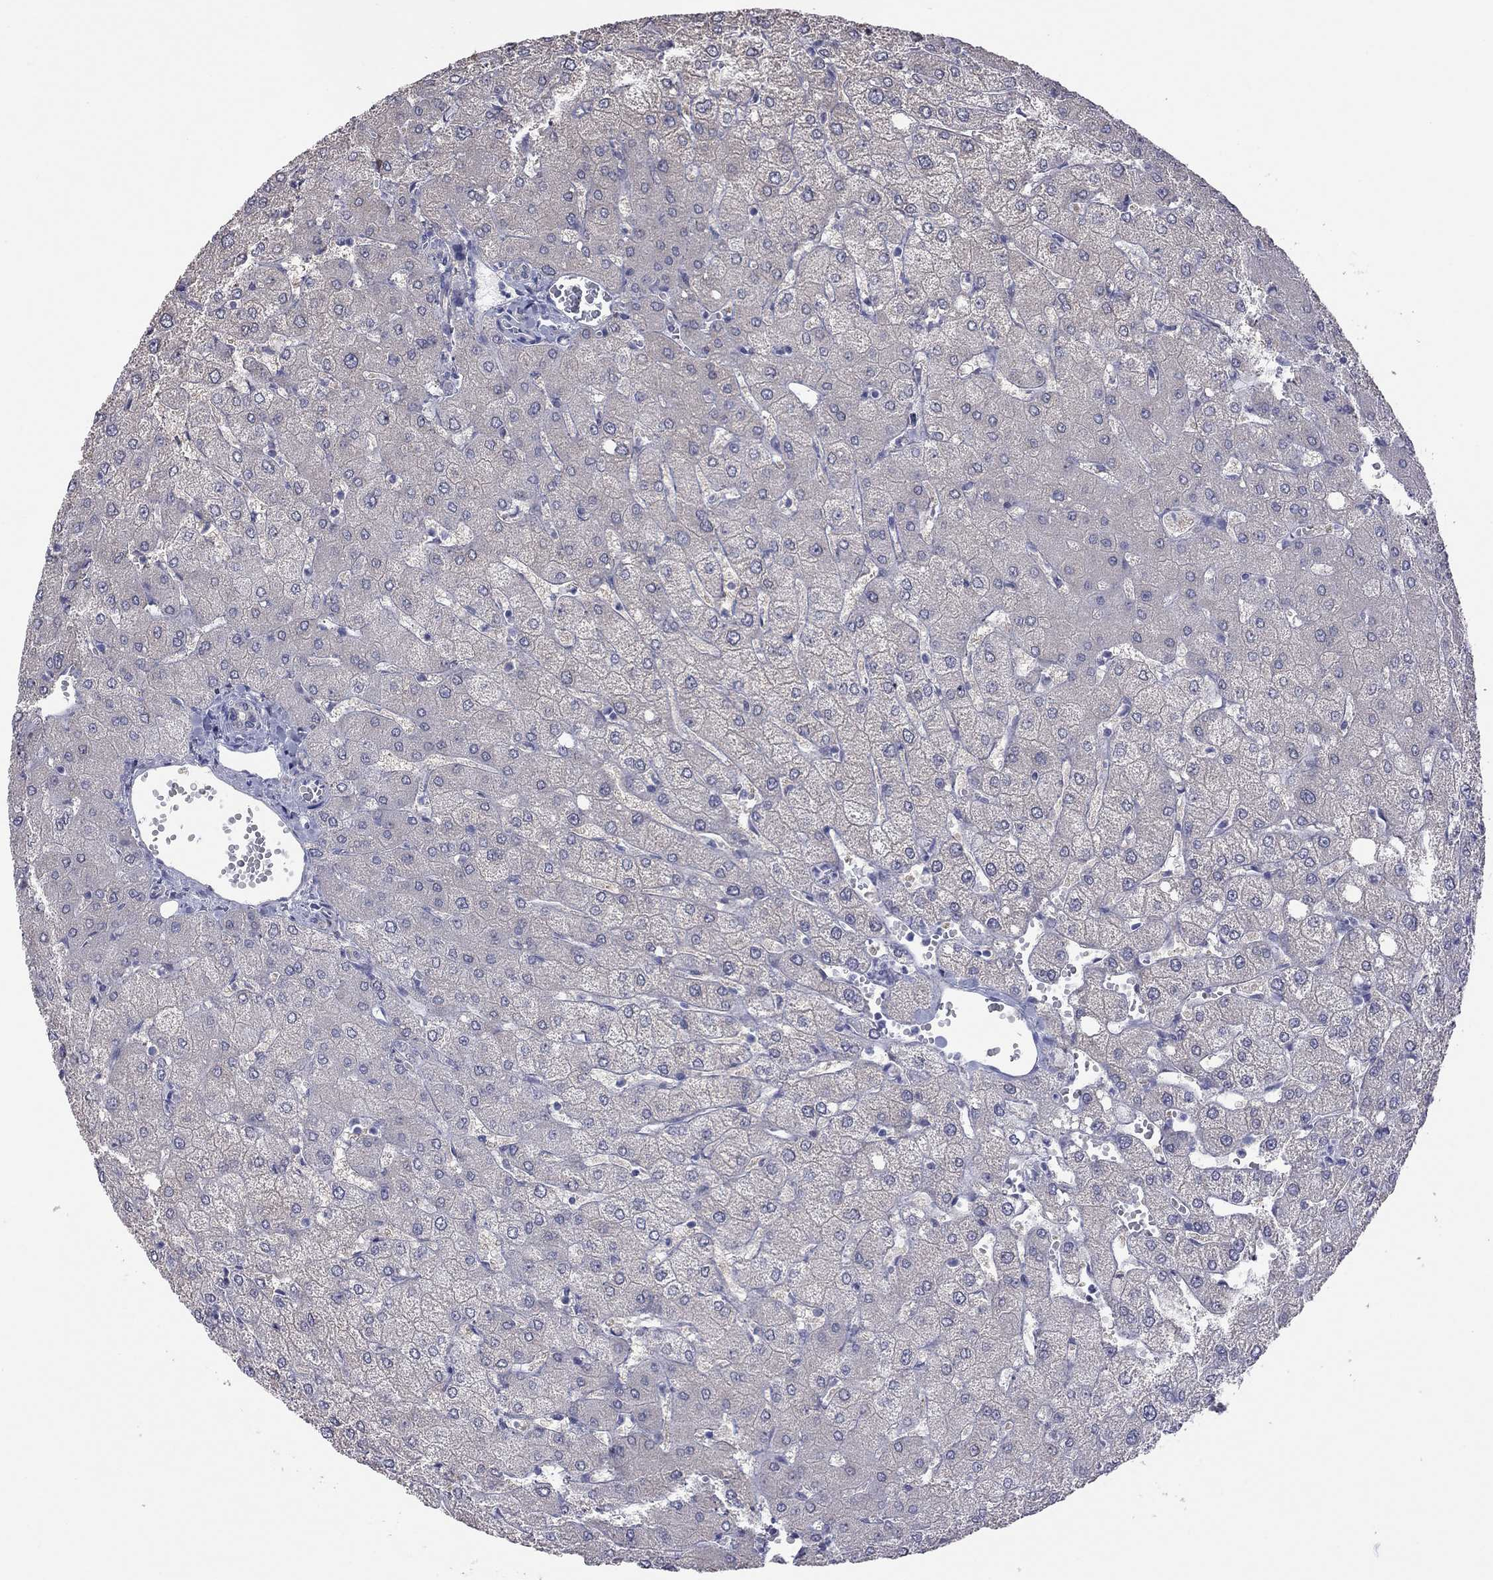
{"staining": {"intensity": "negative", "quantity": "none", "location": "none"}, "tissue": "liver", "cell_type": "Cholangiocytes", "image_type": "normal", "snomed": [{"axis": "morphology", "description": "Normal tissue, NOS"}, {"axis": "topography", "description": "Liver"}], "caption": "Histopathology image shows no significant protein expression in cholangiocytes of benign liver. (DAB (3,3'-diaminobenzidine) IHC visualized using brightfield microscopy, high magnification).", "gene": "HYLS1", "patient": {"sex": "female", "age": 54}}